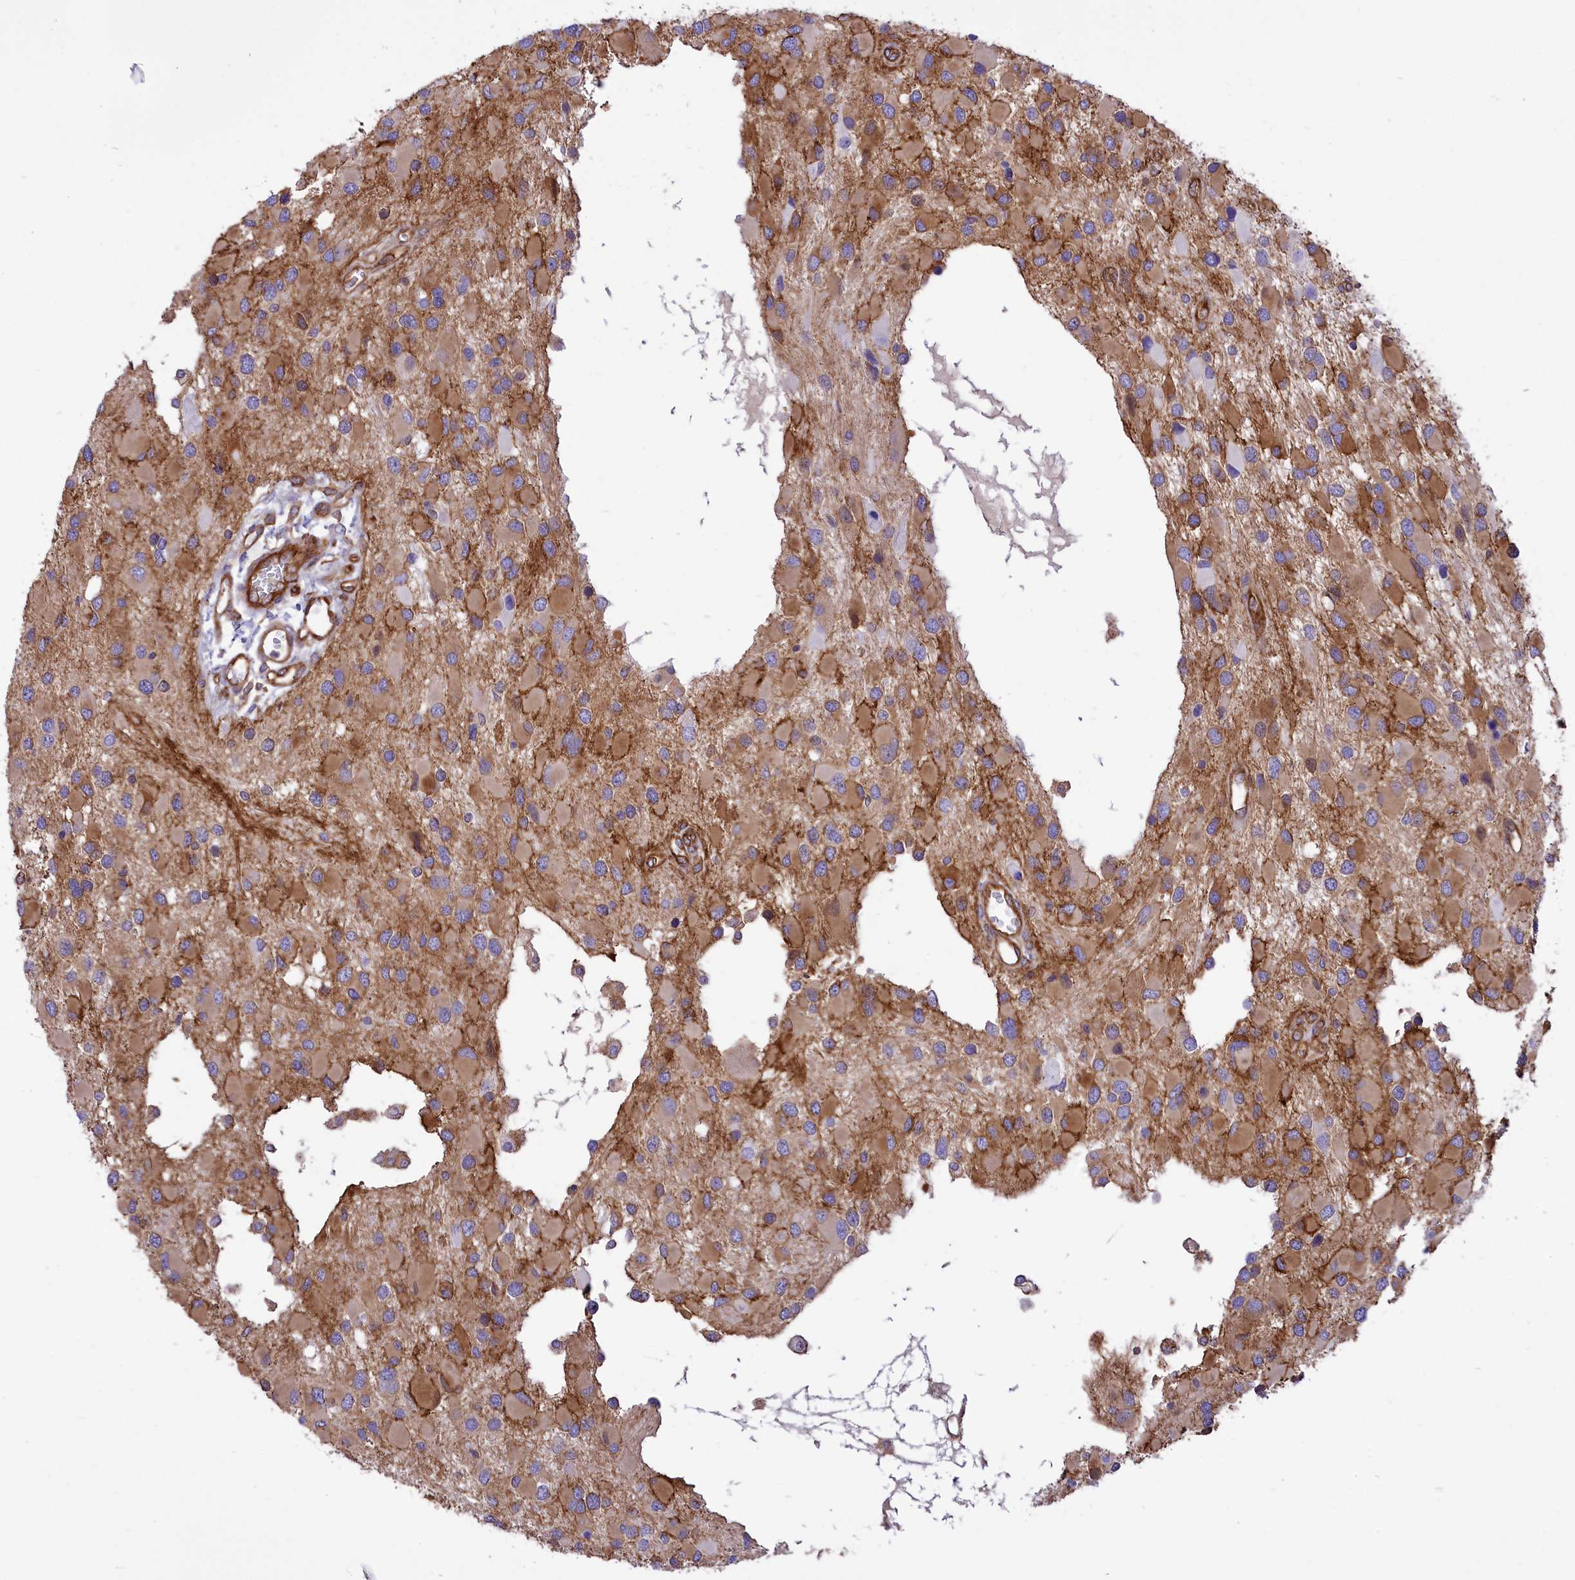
{"staining": {"intensity": "moderate", "quantity": "25%-75%", "location": "cytoplasmic/membranous"}, "tissue": "glioma", "cell_type": "Tumor cells", "image_type": "cancer", "snomed": [{"axis": "morphology", "description": "Glioma, malignant, High grade"}, {"axis": "topography", "description": "Brain"}], "caption": "Moderate cytoplasmic/membranous protein positivity is present in about 25%-75% of tumor cells in glioma. (Stains: DAB in brown, nuclei in blue, Microscopy: brightfield microscopy at high magnification).", "gene": "SEPTIN9", "patient": {"sex": "male", "age": 53}}